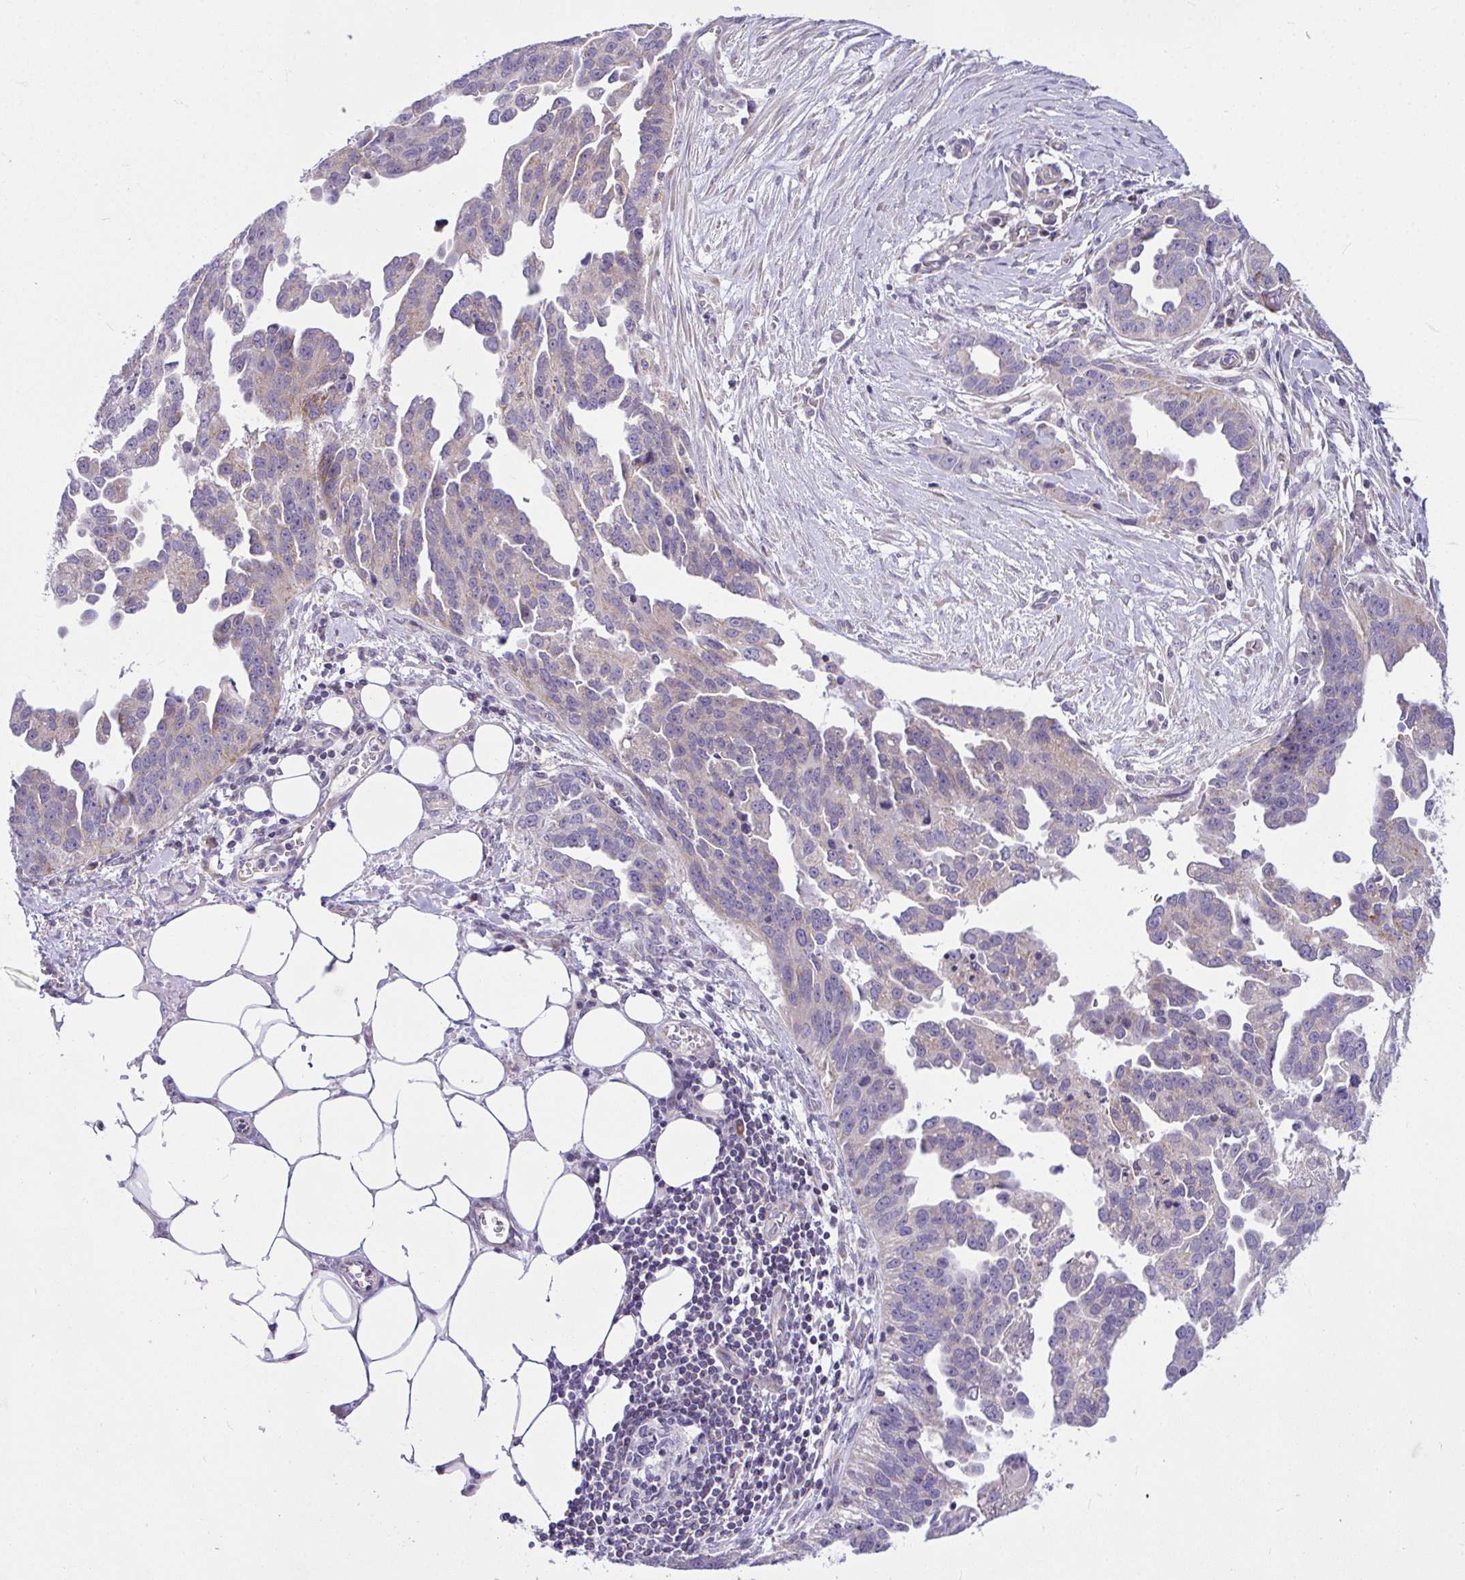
{"staining": {"intensity": "weak", "quantity": "<25%", "location": "cytoplasmic/membranous"}, "tissue": "ovarian cancer", "cell_type": "Tumor cells", "image_type": "cancer", "snomed": [{"axis": "morphology", "description": "Cystadenocarcinoma, serous, NOS"}, {"axis": "topography", "description": "Ovary"}], "caption": "High power microscopy image of an IHC image of ovarian cancer (serous cystadenocarcinoma), revealing no significant staining in tumor cells.", "gene": "CEP63", "patient": {"sex": "female", "age": 75}}